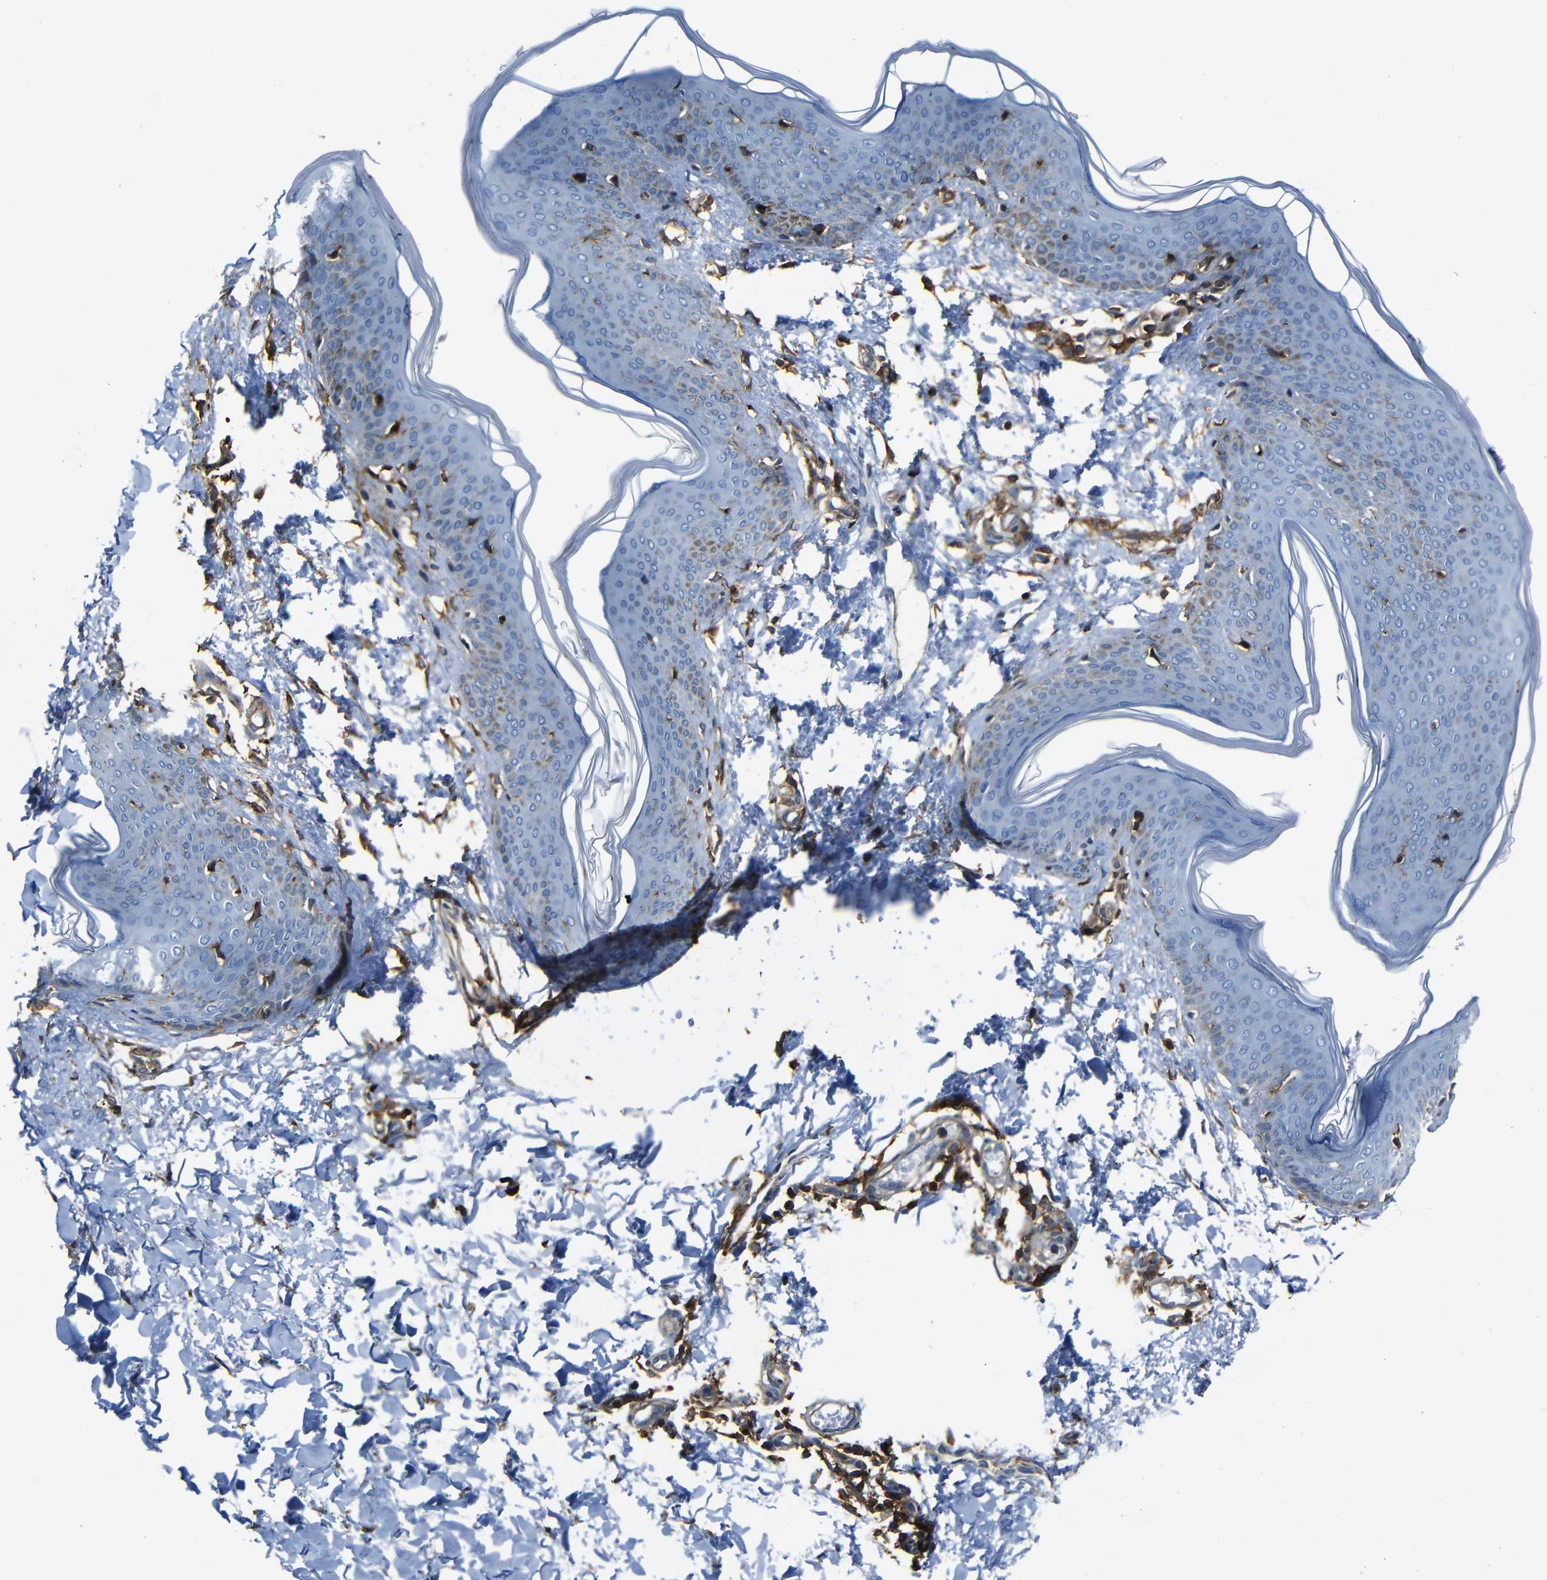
{"staining": {"intensity": "moderate", "quantity": ">75%", "location": "cytoplasmic/membranous"}, "tissue": "skin", "cell_type": "Fibroblasts", "image_type": "normal", "snomed": [{"axis": "morphology", "description": "Normal tissue, NOS"}, {"axis": "topography", "description": "Skin"}], "caption": "Fibroblasts display moderate cytoplasmic/membranous positivity in about >75% of cells in normal skin.", "gene": "ADGRE5", "patient": {"sex": "female", "age": 17}}